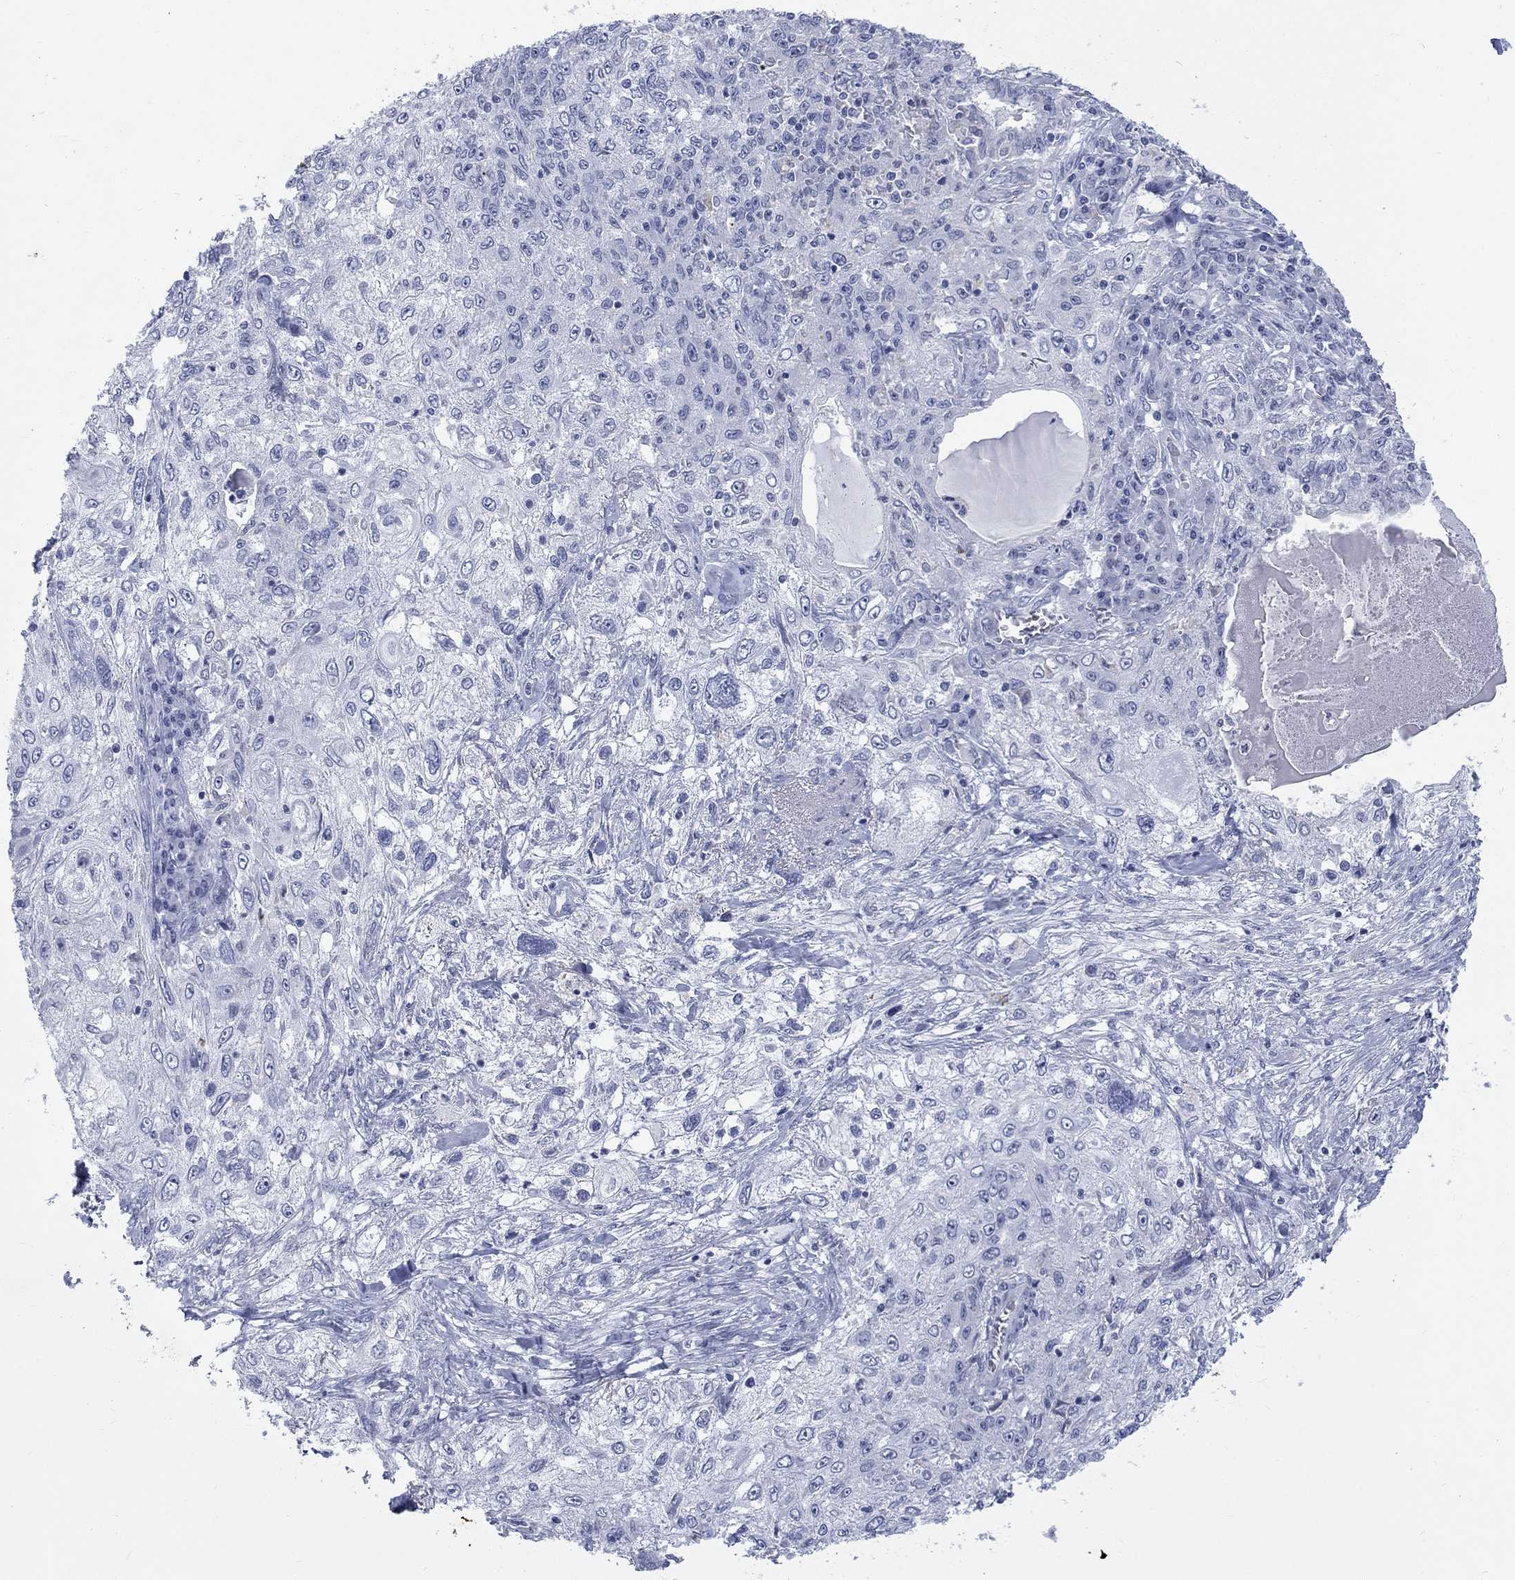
{"staining": {"intensity": "negative", "quantity": "none", "location": "none"}, "tissue": "lung cancer", "cell_type": "Tumor cells", "image_type": "cancer", "snomed": [{"axis": "morphology", "description": "Squamous cell carcinoma, NOS"}, {"axis": "topography", "description": "Lung"}], "caption": "IHC image of human squamous cell carcinoma (lung) stained for a protein (brown), which reveals no expression in tumor cells.", "gene": "RFTN2", "patient": {"sex": "female", "age": 69}}